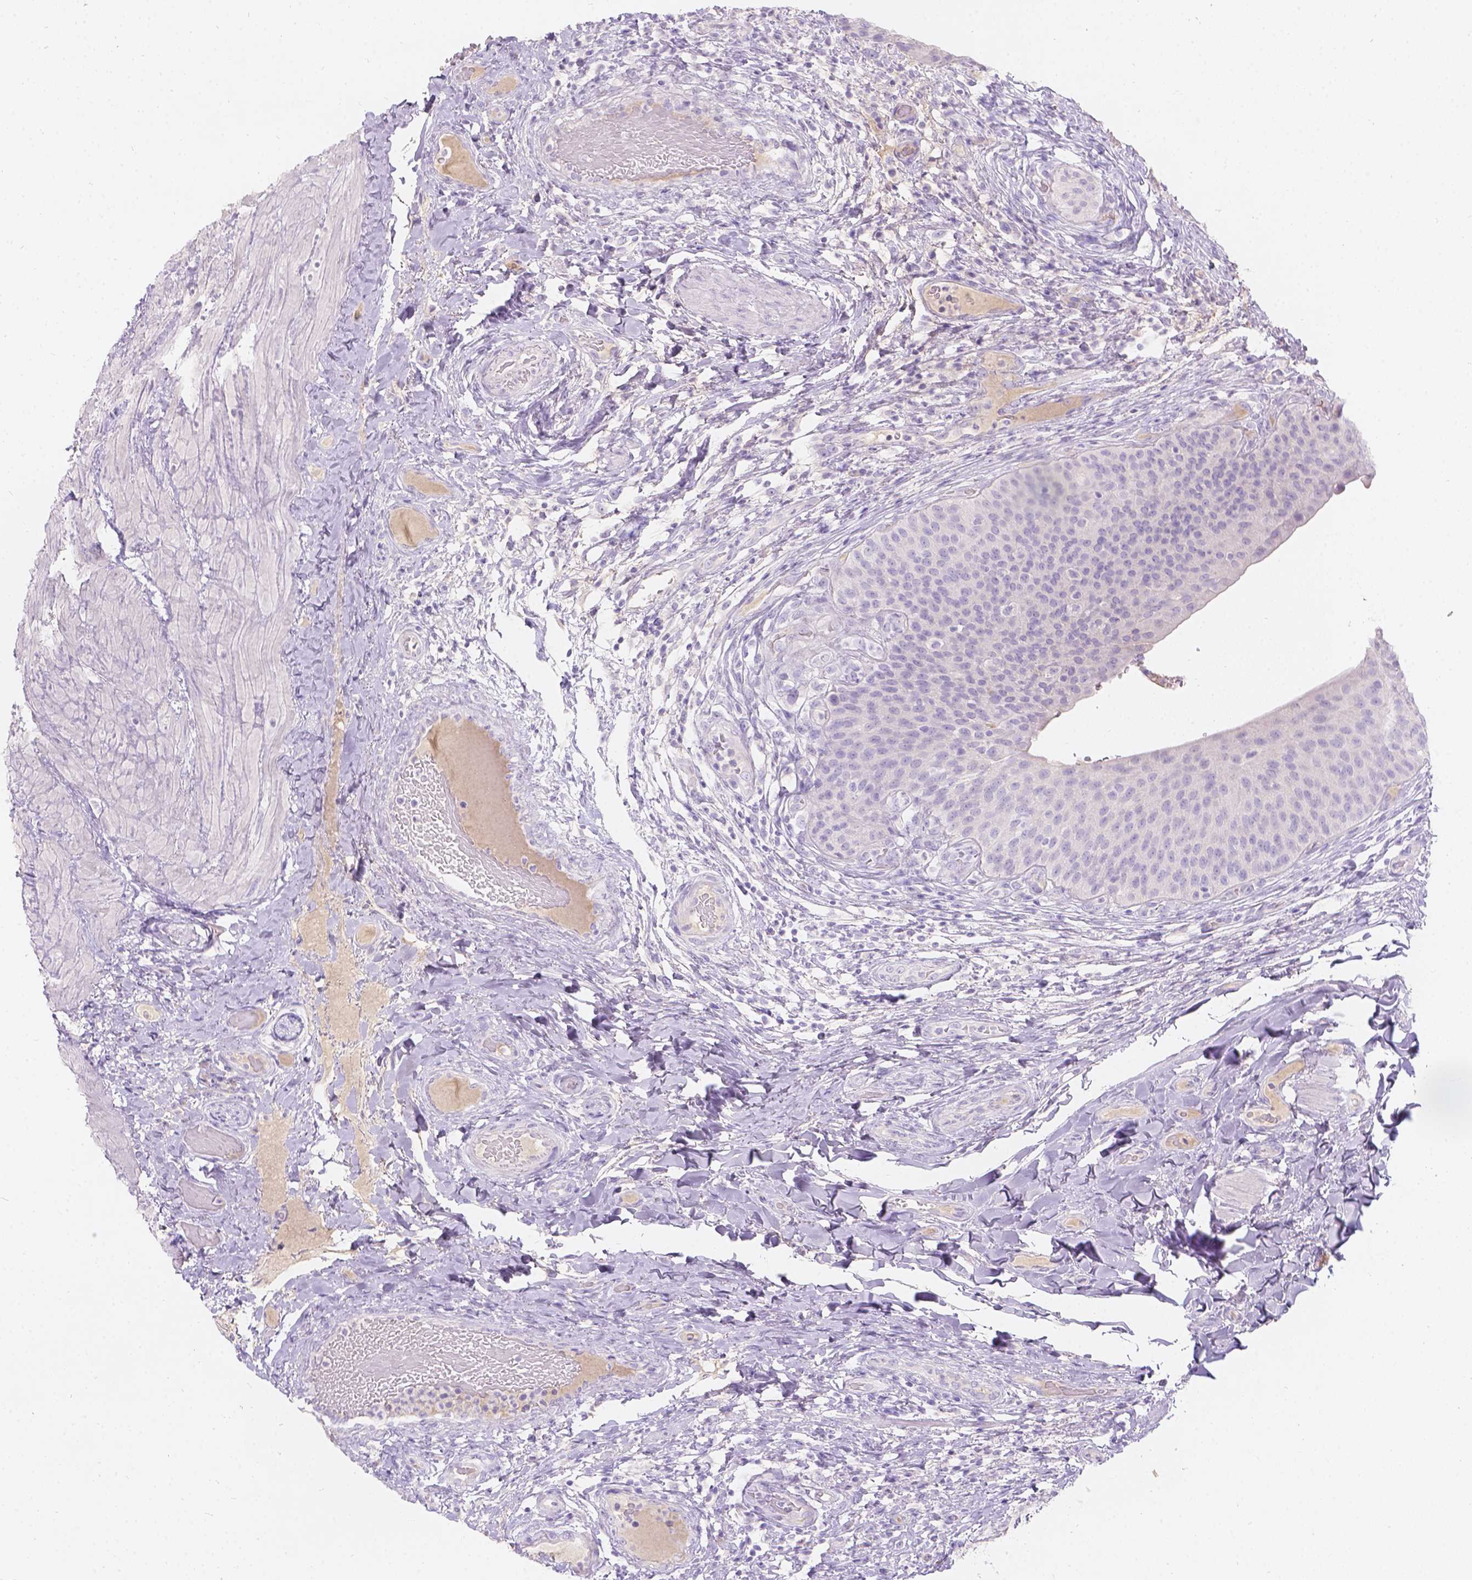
{"staining": {"intensity": "negative", "quantity": "none", "location": "none"}, "tissue": "urinary bladder", "cell_type": "Urothelial cells", "image_type": "normal", "snomed": [{"axis": "morphology", "description": "Normal tissue, NOS"}, {"axis": "topography", "description": "Urinary bladder"}], "caption": "An immunohistochemistry photomicrograph of benign urinary bladder is shown. There is no staining in urothelial cells of urinary bladder. (Brightfield microscopy of DAB immunohistochemistry at high magnification).", "gene": "GAL3ST2", "patient": {"sex": "male", "age": 66}}